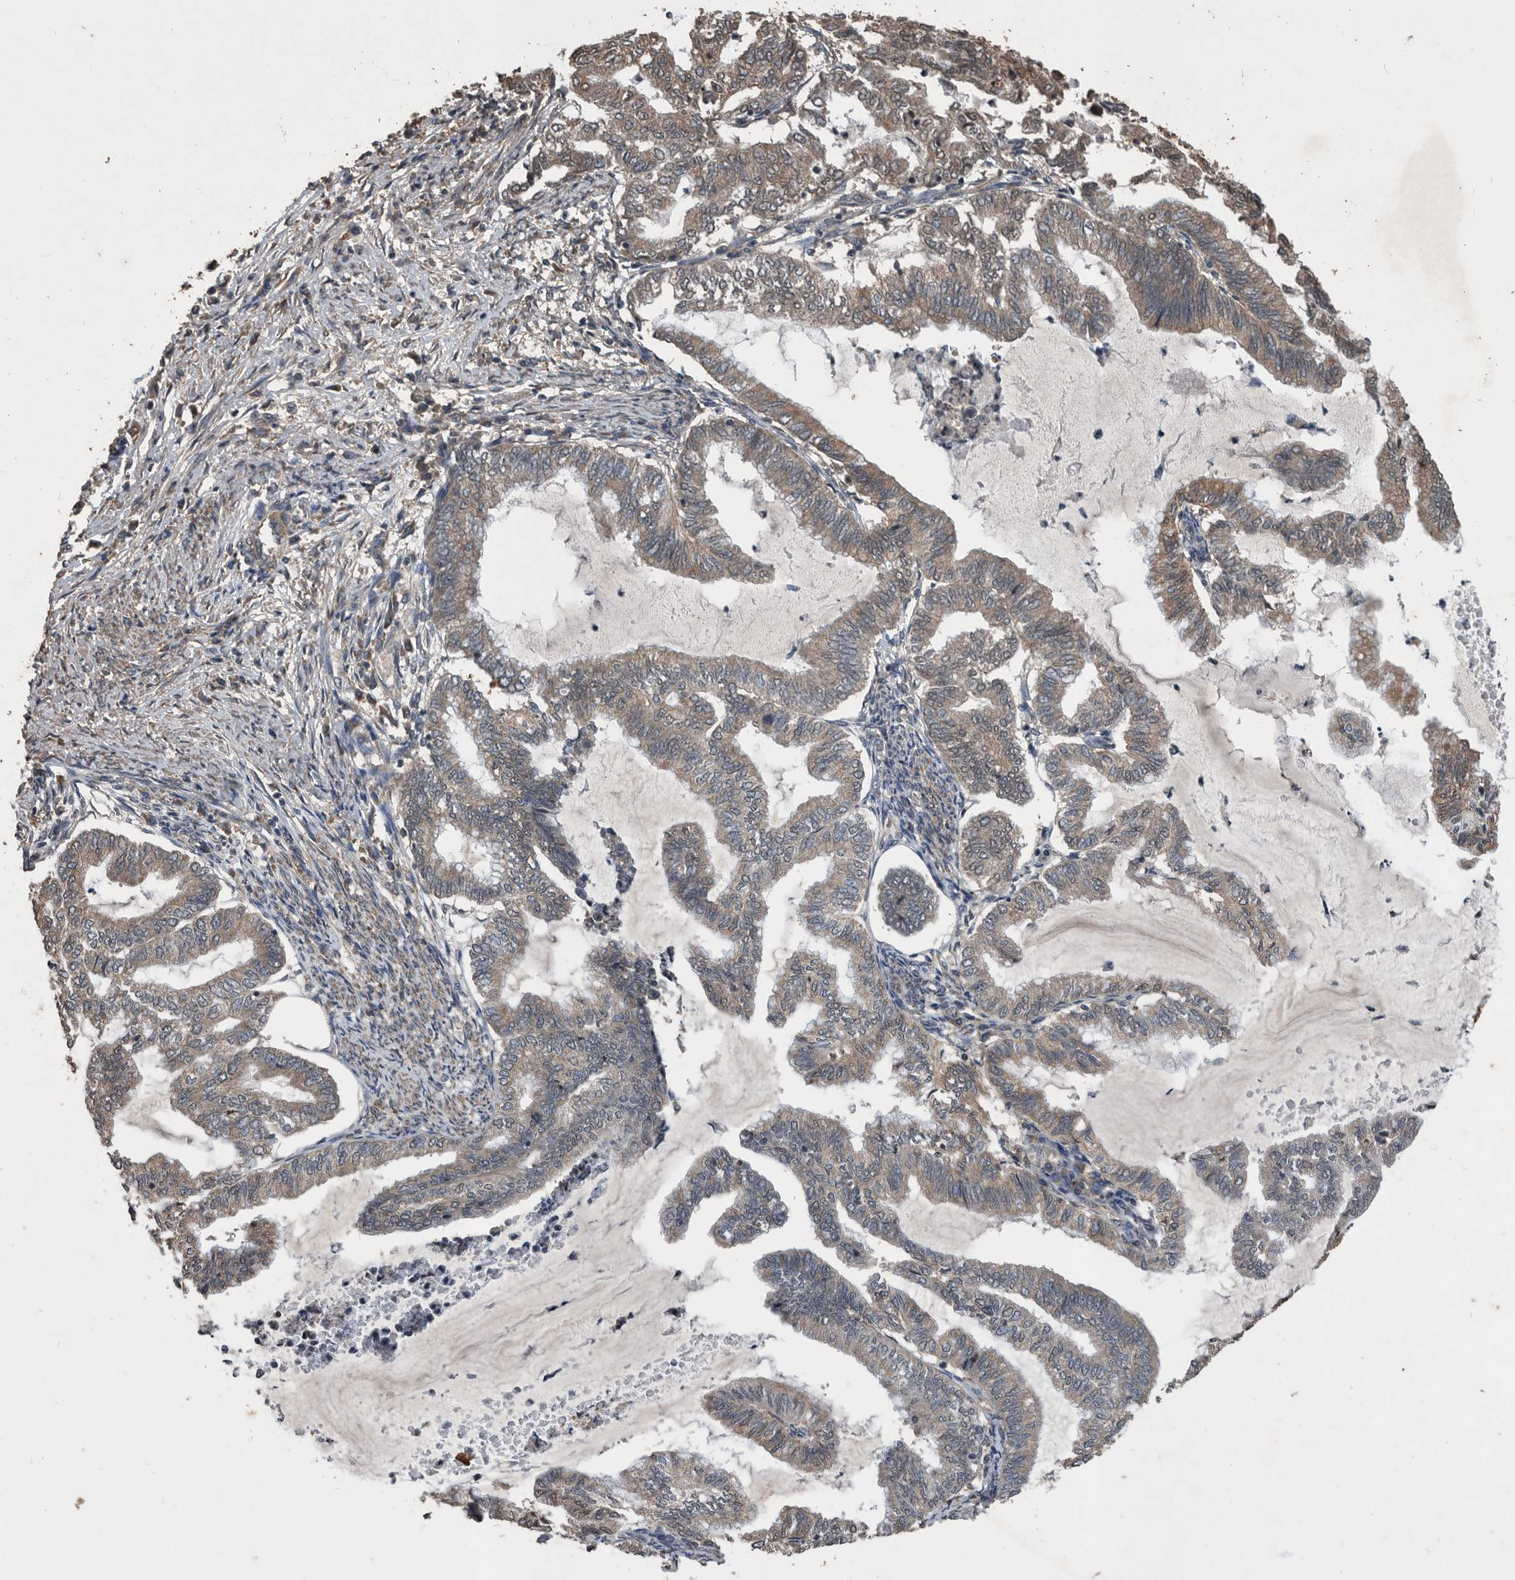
{"staining": {"intensity": "moderate", "quantity": ">75%", "location": "cytoplasmic/membranous"}, "tissue": "endometrial cancer", "cell_type": "Tumor cells", "image_type": "cancer", "snomed": [{"axis": "morphology", "description": "Adenocarcinoma, NOS"}, {"axis": "topography", "description": "Endometrium"}], "caption": "Human adenocarcinoma (endometrial) stained with a protein marker demonstrates moderate staining in tumor cells.", "gene": "NRBP1", "patient": {"sex": "female", "age": 79}}